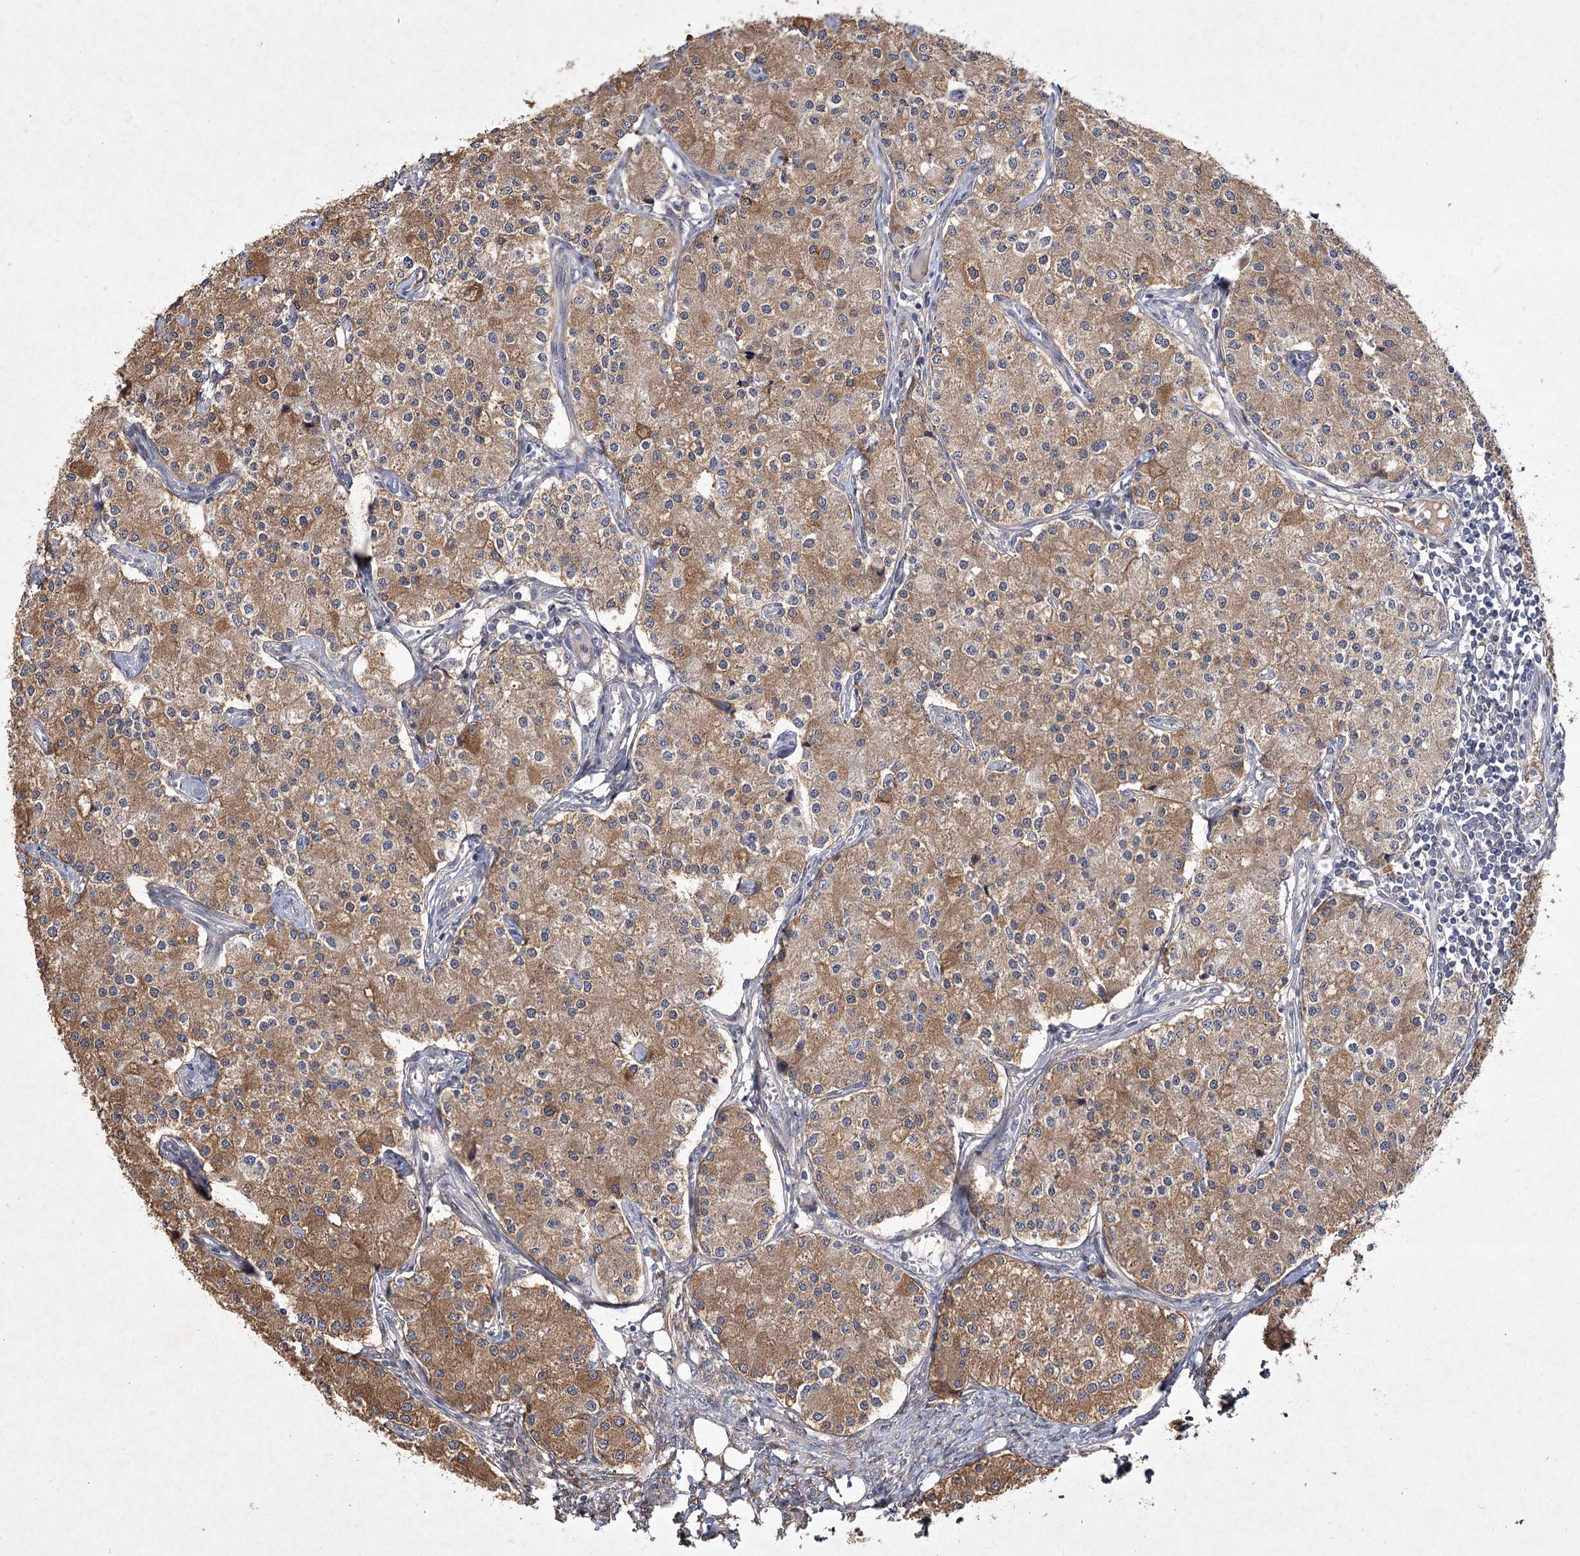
{"staining": {"intensity": "moderate", "quantity": "25%-75%", "location": "cytoplasmic/membranous"}, "tissue": "carcinoid", "cell_type": "Tumor cells", "image_type": "cancer", "snomed": [{"axis": "morphology", "description": "Carcinoid, malignant, NOS"}, {"axis": "topography", "description": "Colon"}], "caption": "Protein analysis of carcinoid (malignant) tissue demonstrates moderate cytoplasmic/membranous expression in about 25%-75% of tumor cells. The staining was performed using DAB (3,3'-diaminobenzidine) to visualize the protein expression in brown, while the nuclei were stained in blue with hematoxylin (Magnification: 20x).", "gene": "MFN1", "patient": {"sex": "female", "age": 52}}